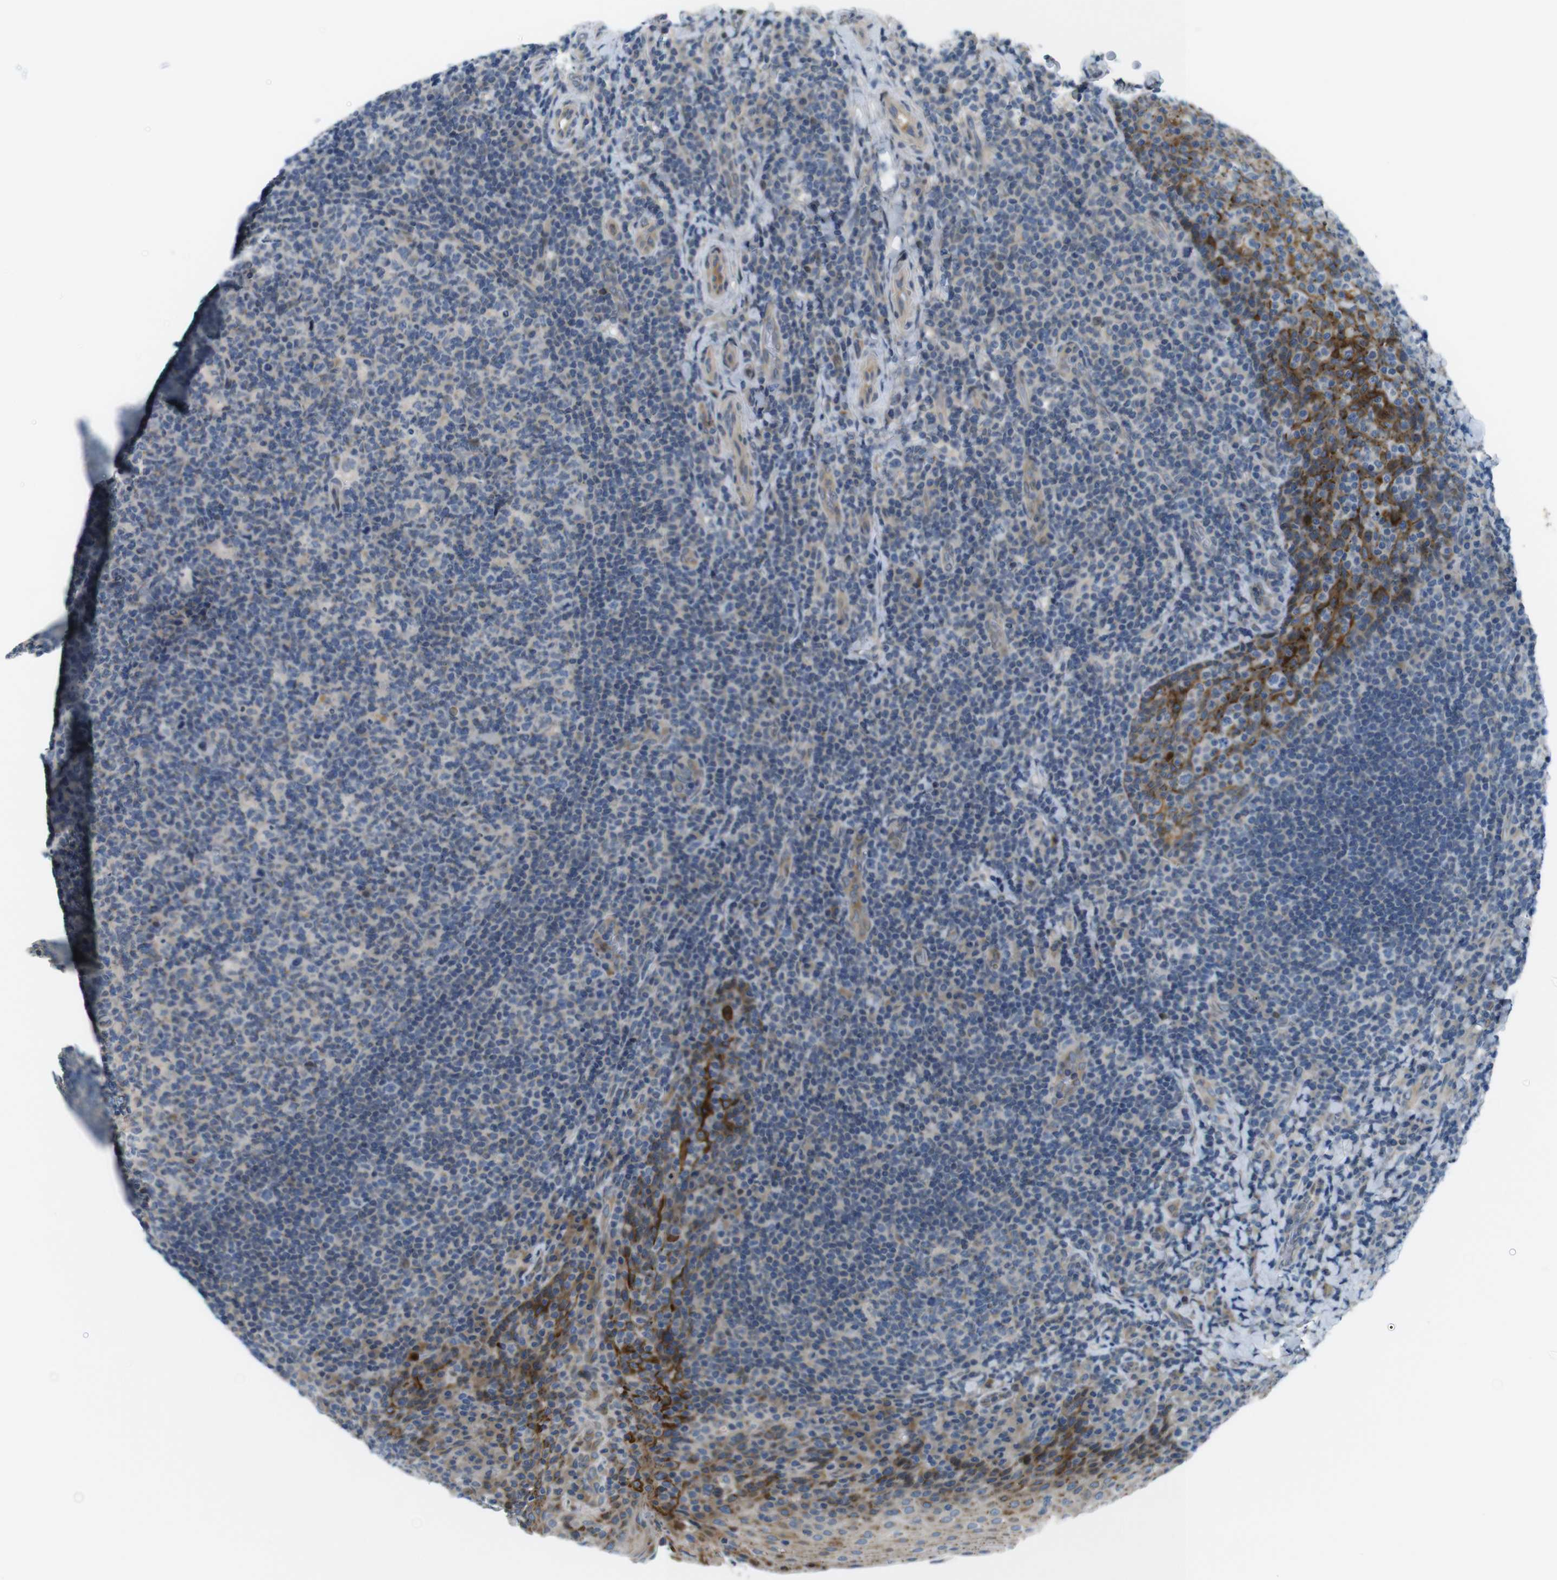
{"staining": {"intensity": "negative", "quantity": "none", "location": "none"}, "tissue": "tonsil", "cell_type": "Germinal center cells", "image_type": "normal", "snomed": [{"axis": "morphology", "description": "Normal tissue, NOS"}, {"axis": "topography", "description": "Tonsil"}], "caption": "This is an immunohistochemistry histopathology image of unremarkable human tonsil. There is no positivity in germinal center cells.", "gene": "ZDHHC3", "patient": {"sex": "male", "age": 17}}